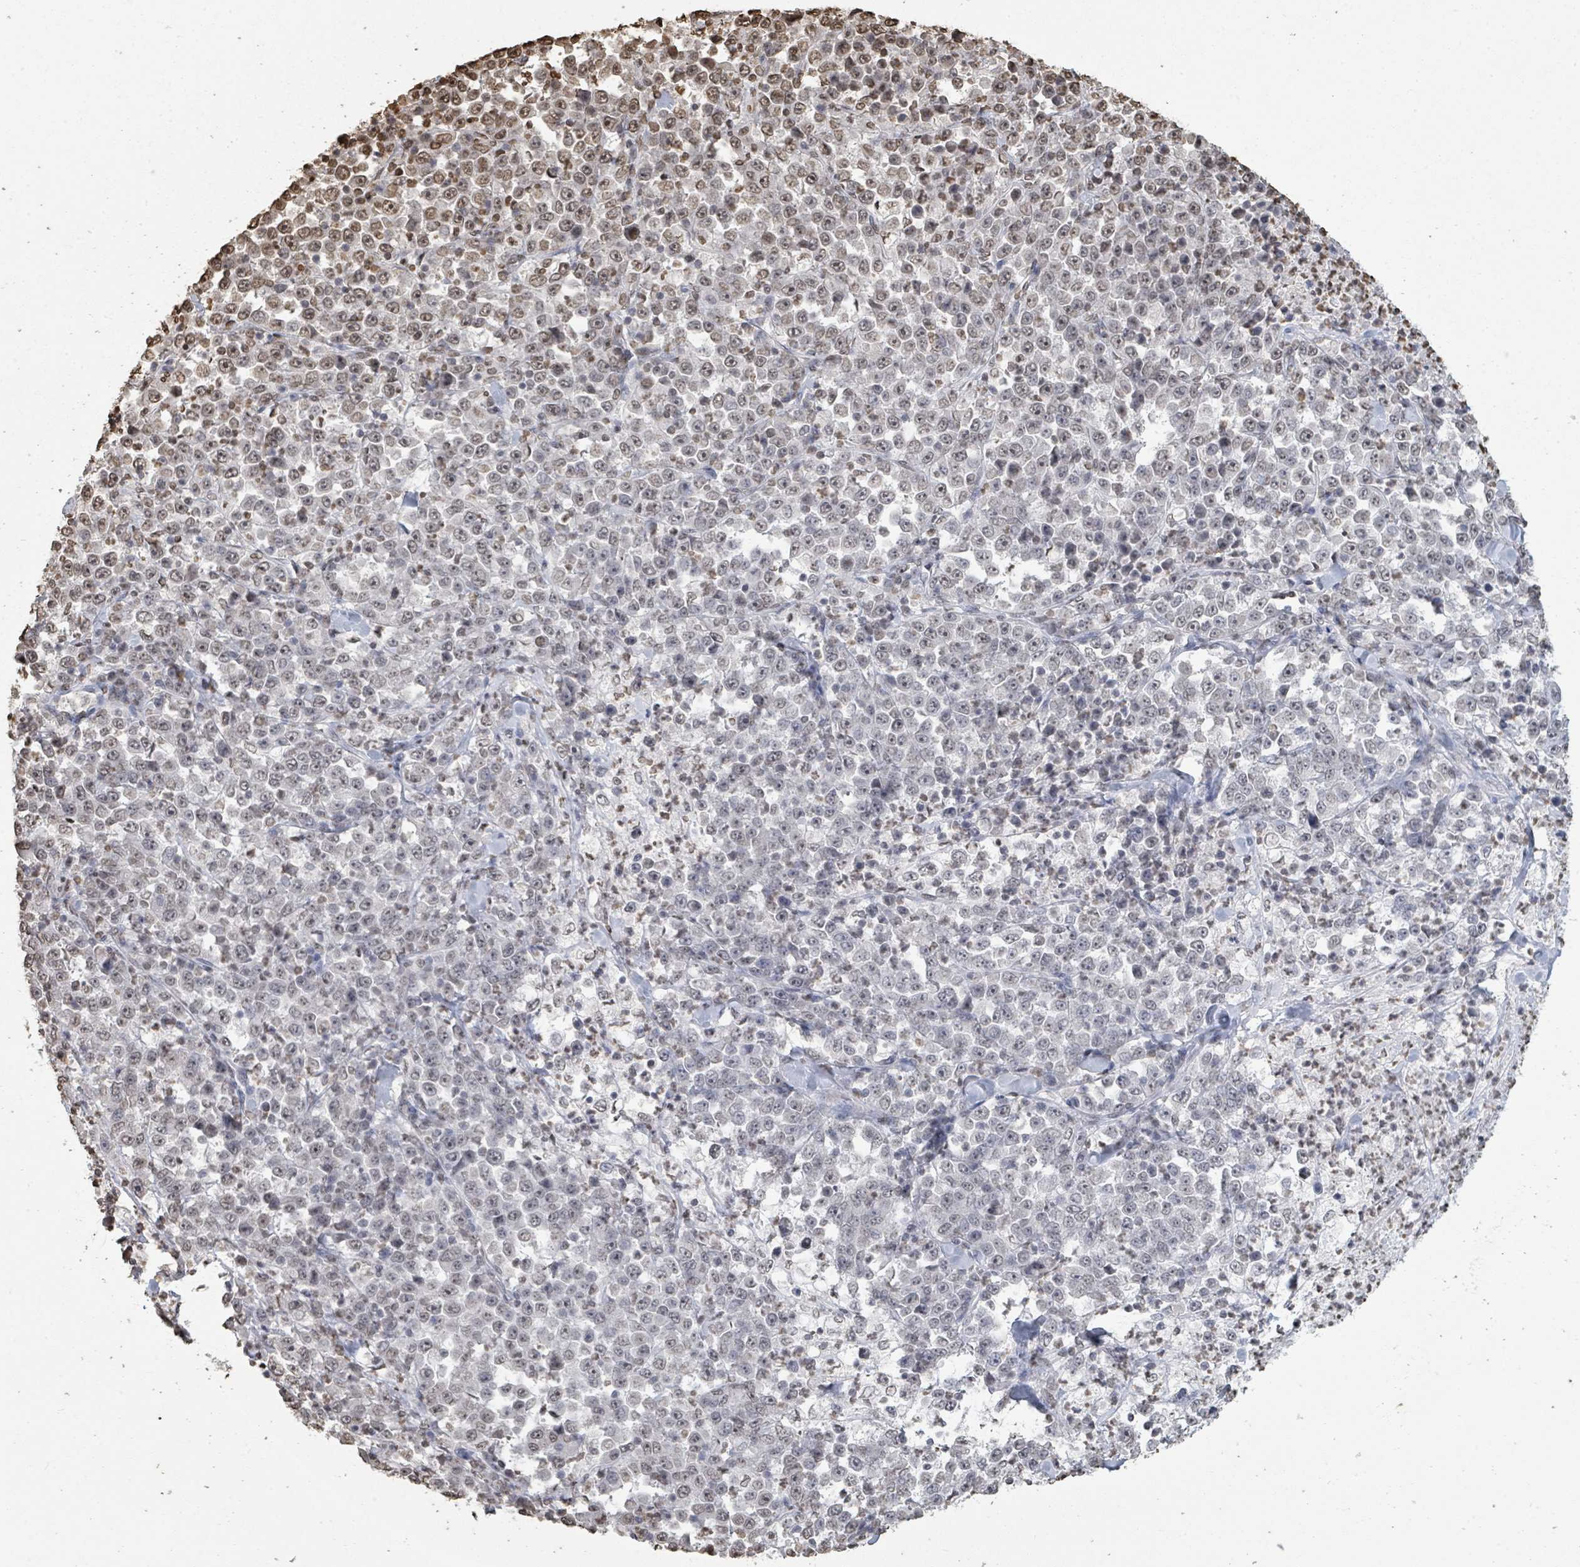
{"staining": {"intensity": "moderate", "quantity": "<25%", "location": "nuclear"}, "tissue": "stomach cancer", "cell_type": "Tumor cells", "image_type": "cancer", "snomed": [{"axis": "morphology", "description": "Normal tissue, NOS"}, {"axis": "morphology", "description": "Adenocarcinoma, NOS"}, {"axis": "topography", "description": "Stomach, upper"}, {"axis": "topography", "description": "Stomach"}], "caption": "DAB (3,3'-diaminobenzidine) immunohistochemical staining of adenocarcinoma (stomach) displays moderate nuclear protein positivity in about <25% of tumor cells.", "gene": "MRPS12", "patient": {"sex": "male", "age": 59}}